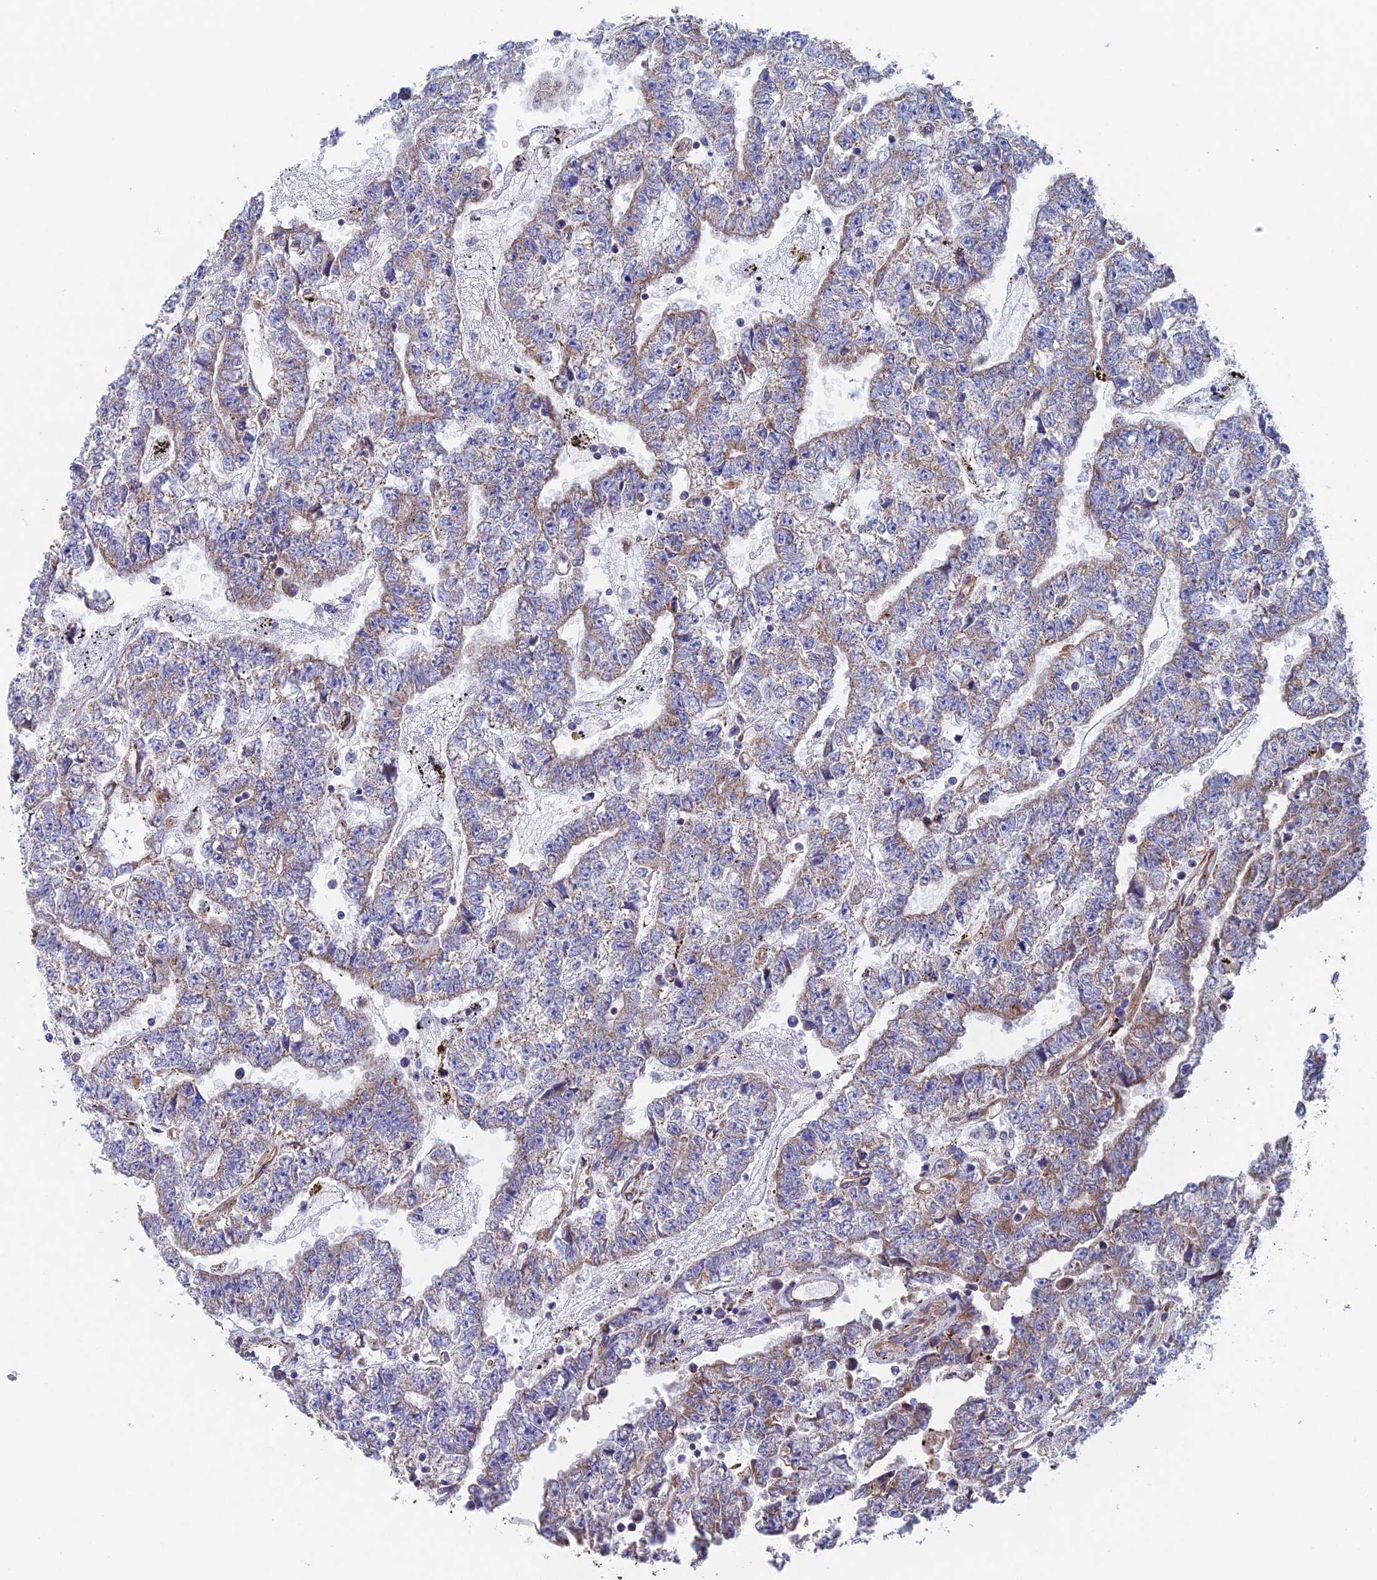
{"staining": {"intensity": "weak", "quantity": "25%-75%", "location": "cytoplasmic/membranous"}, "tissue": "testis cancer", "cell_type": "Tumor cells", "image_type": "cancer", "snomed": [{"axis": "morphology", "description": "Carcinoma, Embryonal, NOS"}, {"axis": "topography", "description": "Testis"}], "caption": "Human testis embryonal carcinoma stained for a protein (brown) demonstrates weak cytoplasmic/membranous positive expression in about 25%-75% of tumor cells.", "gene": "MRPL1", "patient": {"sex": "male", "age": 25}}